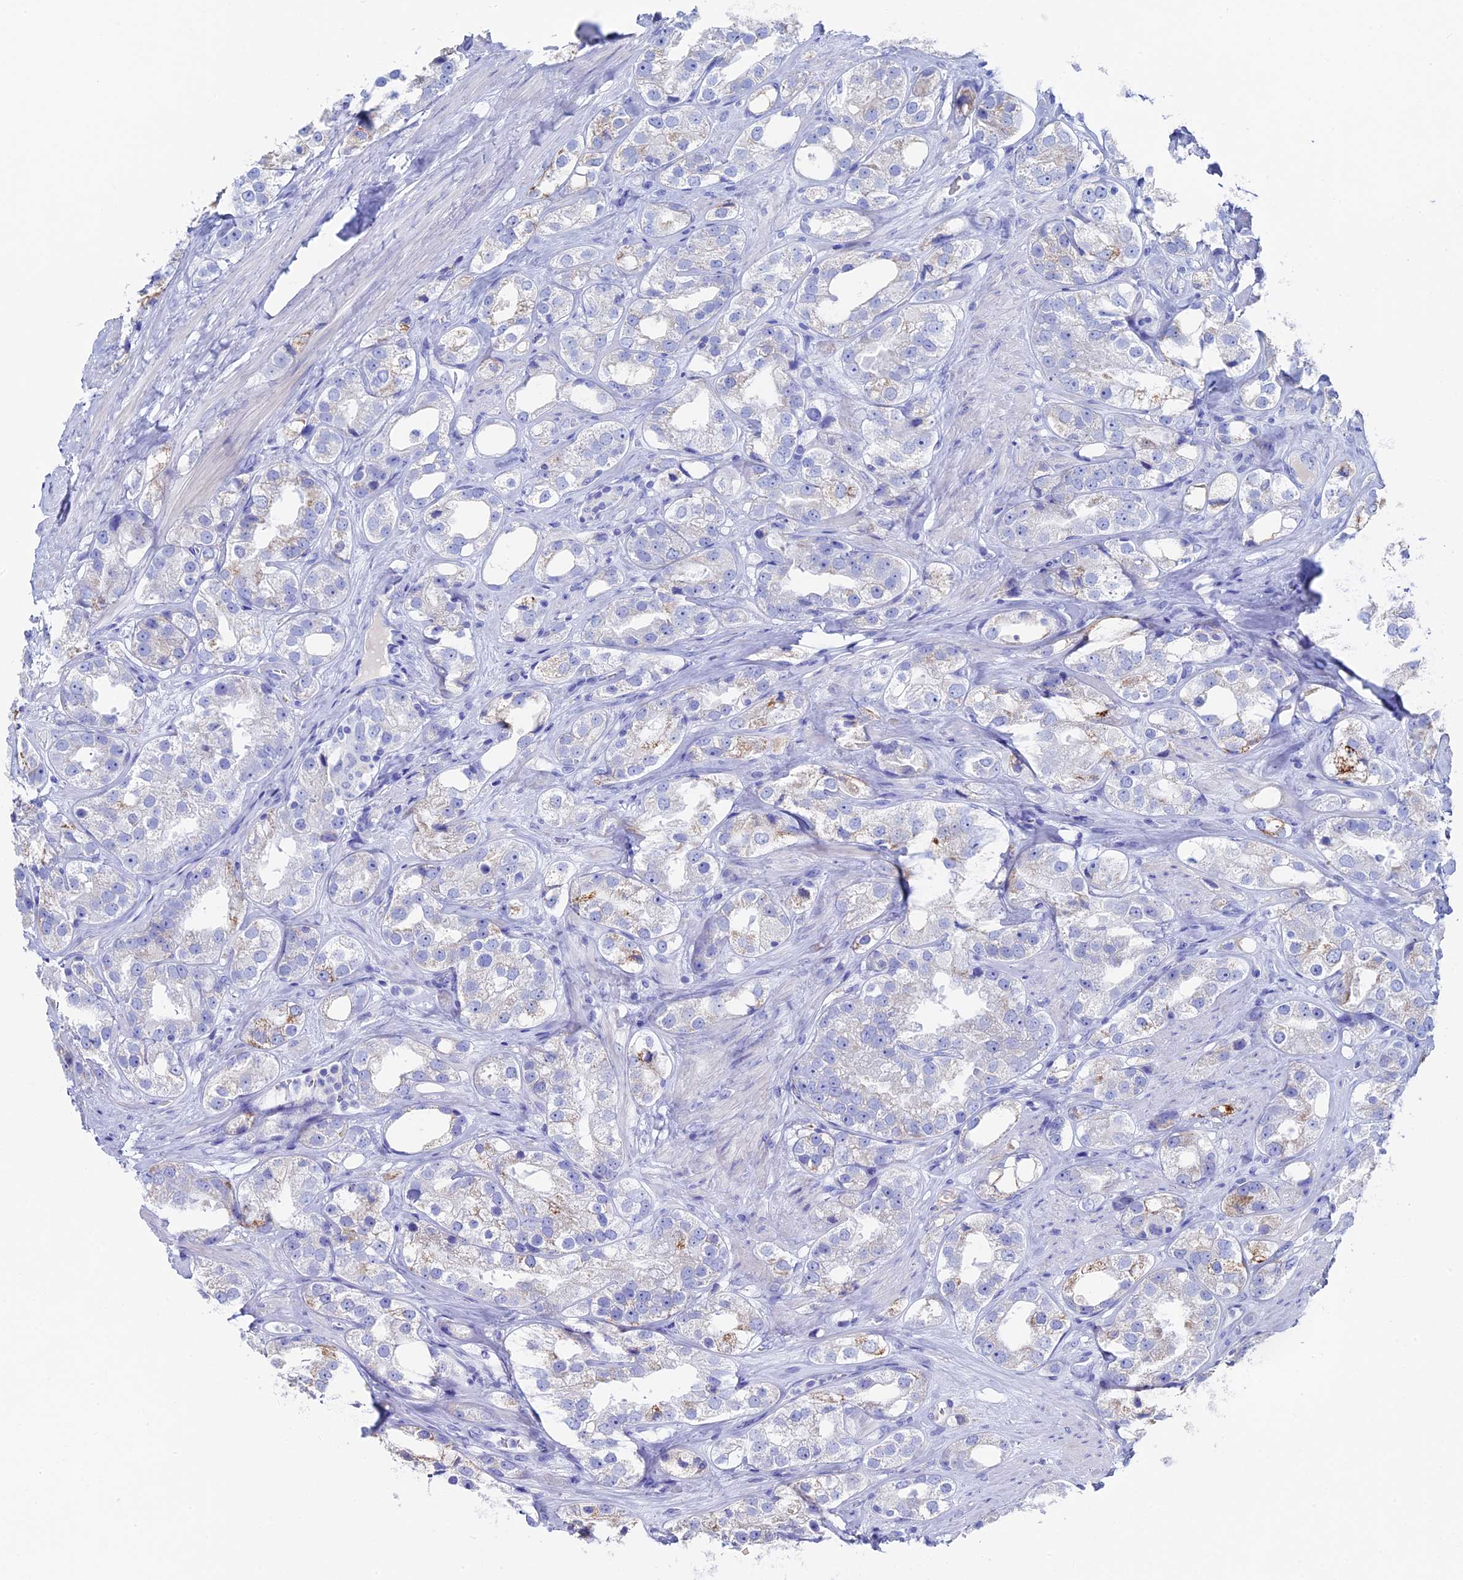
{"staining": {"intensity": "moderate", "quantity": "<25%", "location": "cytoplasmic/membranous"}, "tissue": "prostate cancer", "cell_type": "Tumor cells", "image_type": "cancer", "snomed": [{"axis": "morphology", "description": "Adenocarcinoma, NOS"}, {"axis": "topography", "description": "Prostate"}], "caption": "An image of human prostate cancer stained for a protein displays moderate cytoplasmic/membranous brown staining in tumor cells.", "gene": "UNC119", "patient": {"sex": "male", "age": 79}}